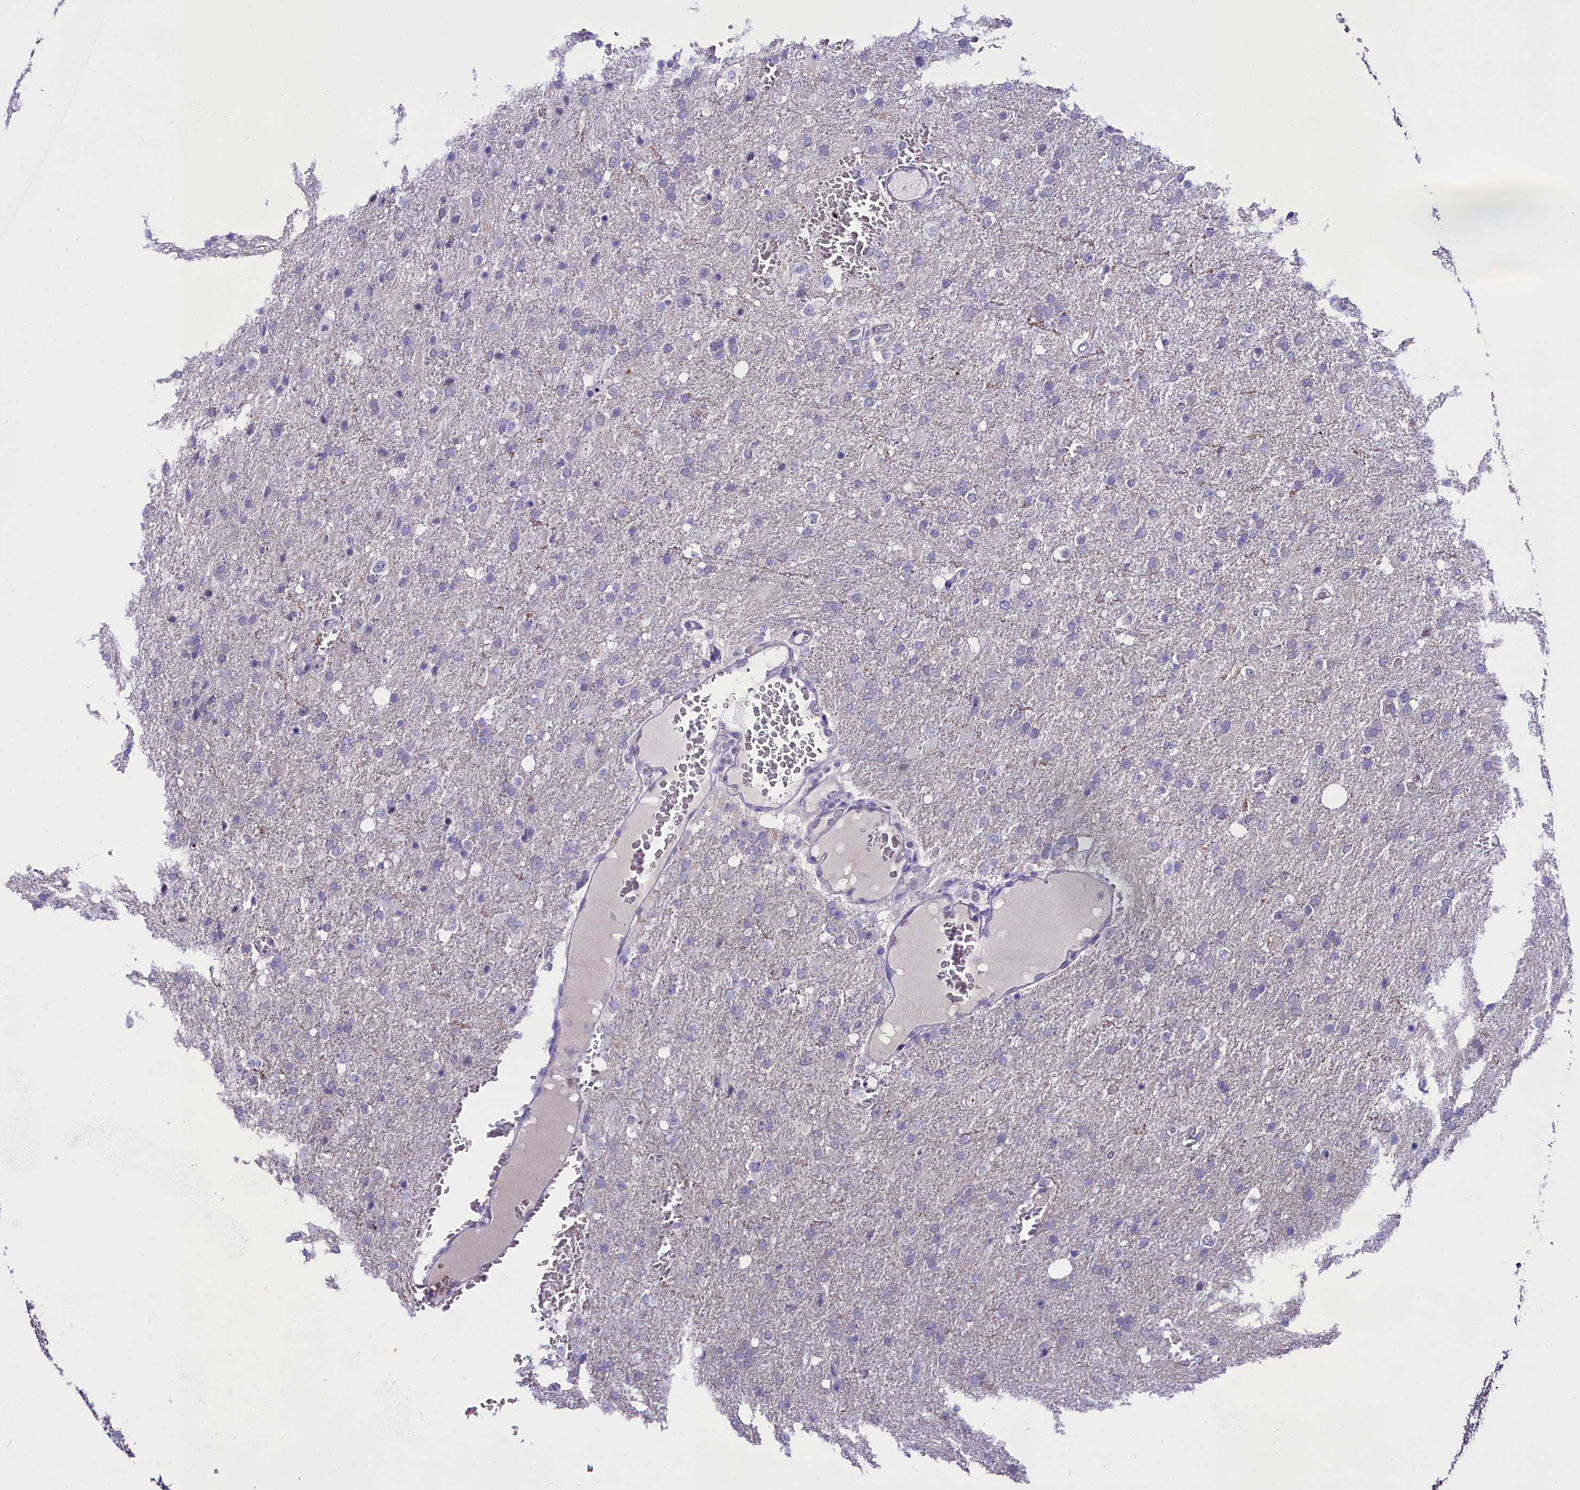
{"staining": {"intensity": "negative", "quantity": "none", "location": "none"}, "tissue": "glioma", "cell_type": "Tumor cells", "image_type": "cancer", "snomed": [{"axis": "morphology", "description": "Glioma, malignant, High grade"}, {"axis": "topography", "description": "Brain"}], "caption": "High-grade glioma (malignant) stained for a protein using immunohistochemistry reveals no positivity tumor cells.", "gene": "OSGEP", "patient": {"sex": "female", "age": 74}}